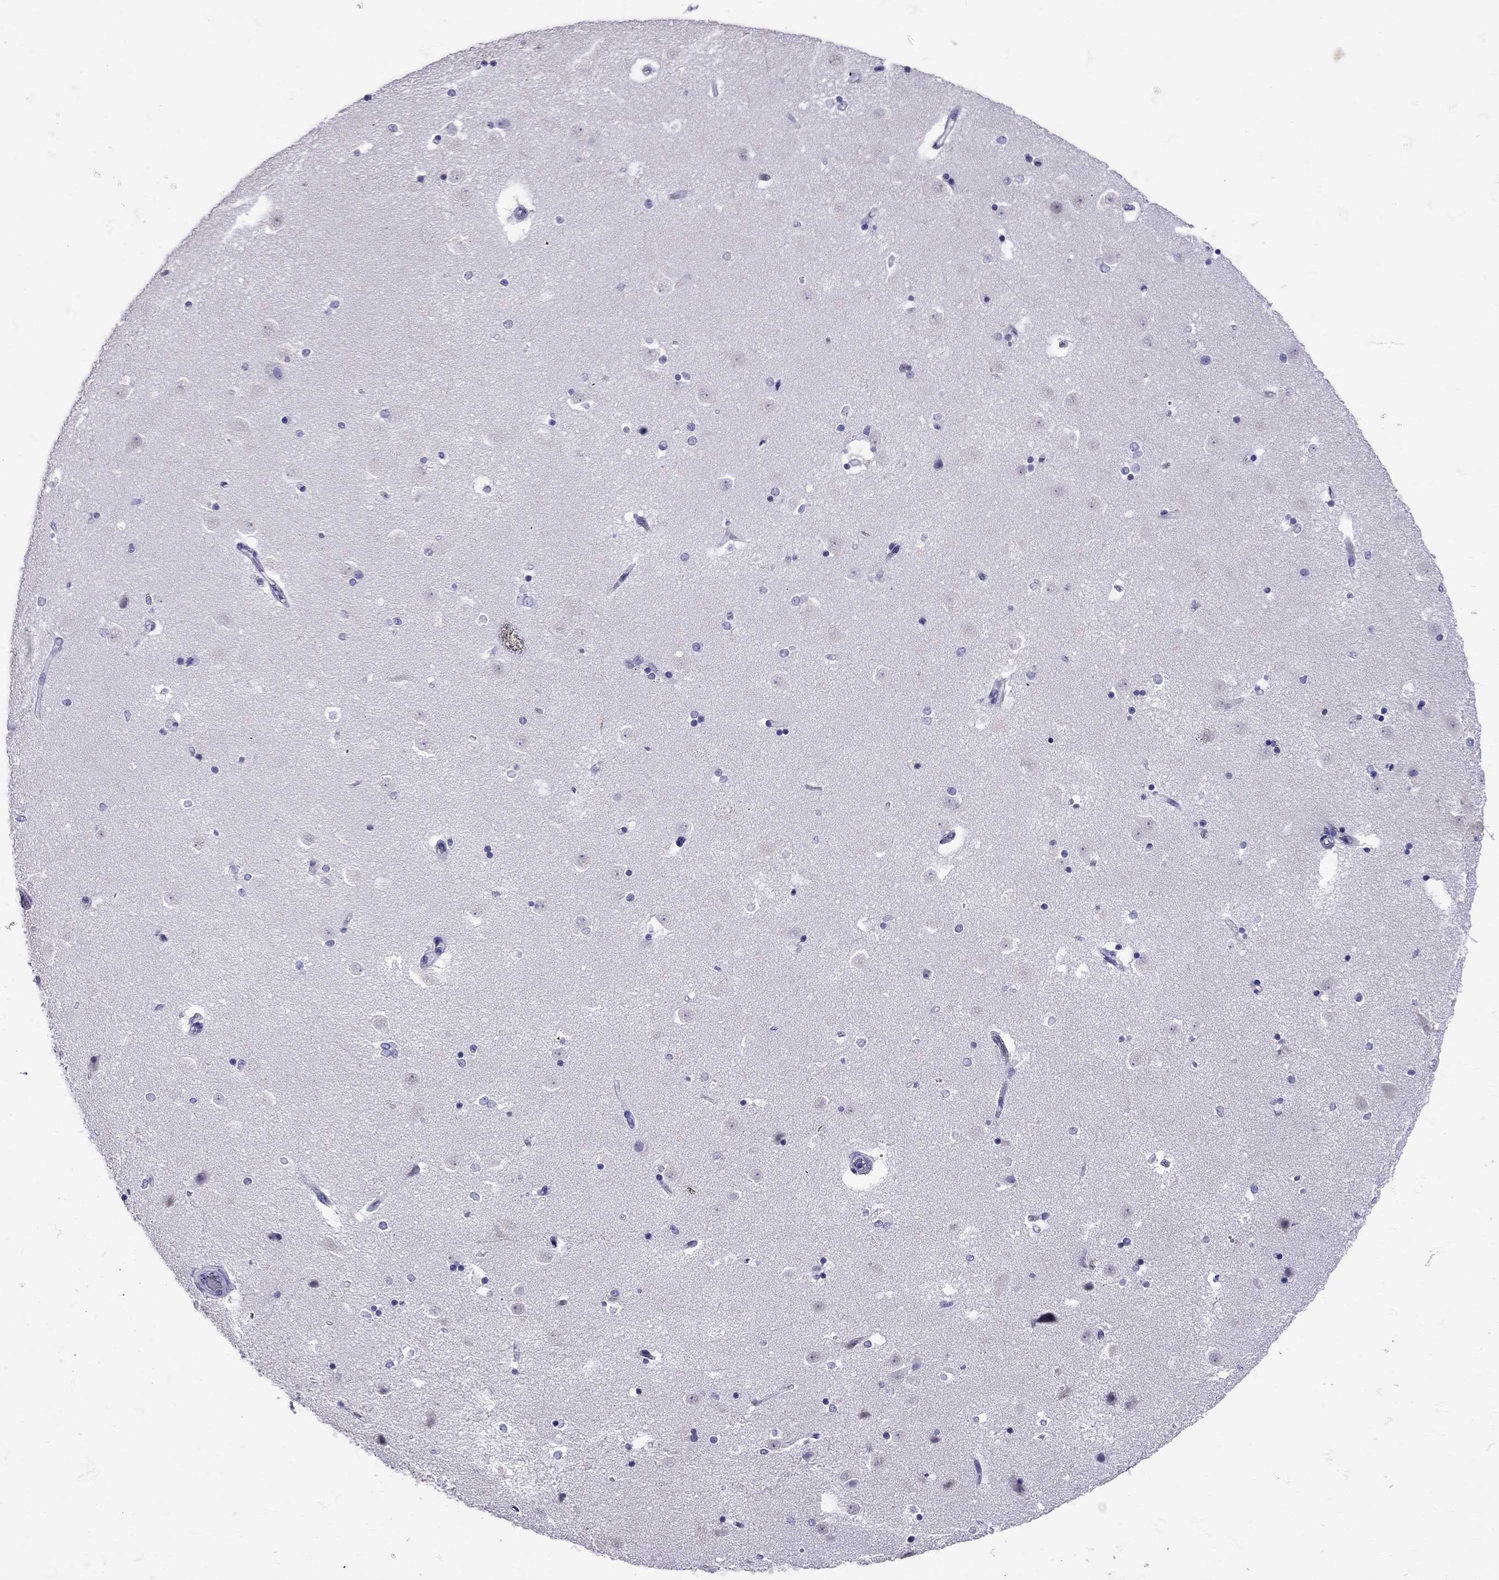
{"staining": {"intensity": "negative", "quantity": "none", "location": "none"}, "tissue": "caudate", "cell_type": "Glial cells", "image_type": "normal", "snomed": [{"axis": "morphology", "description": "Normal tissue, NOS"}, {"axis": "topography", "description": "Lateral ventricle wall"}], "caption": "Histopathology image shows no protein staining in glial cells of benign caudate. (Immunohistochemistry (ihc), brightfield microscopy, high magnification).", "gene": "TBR1", "patient": {"sex": "male", "age": 51}}